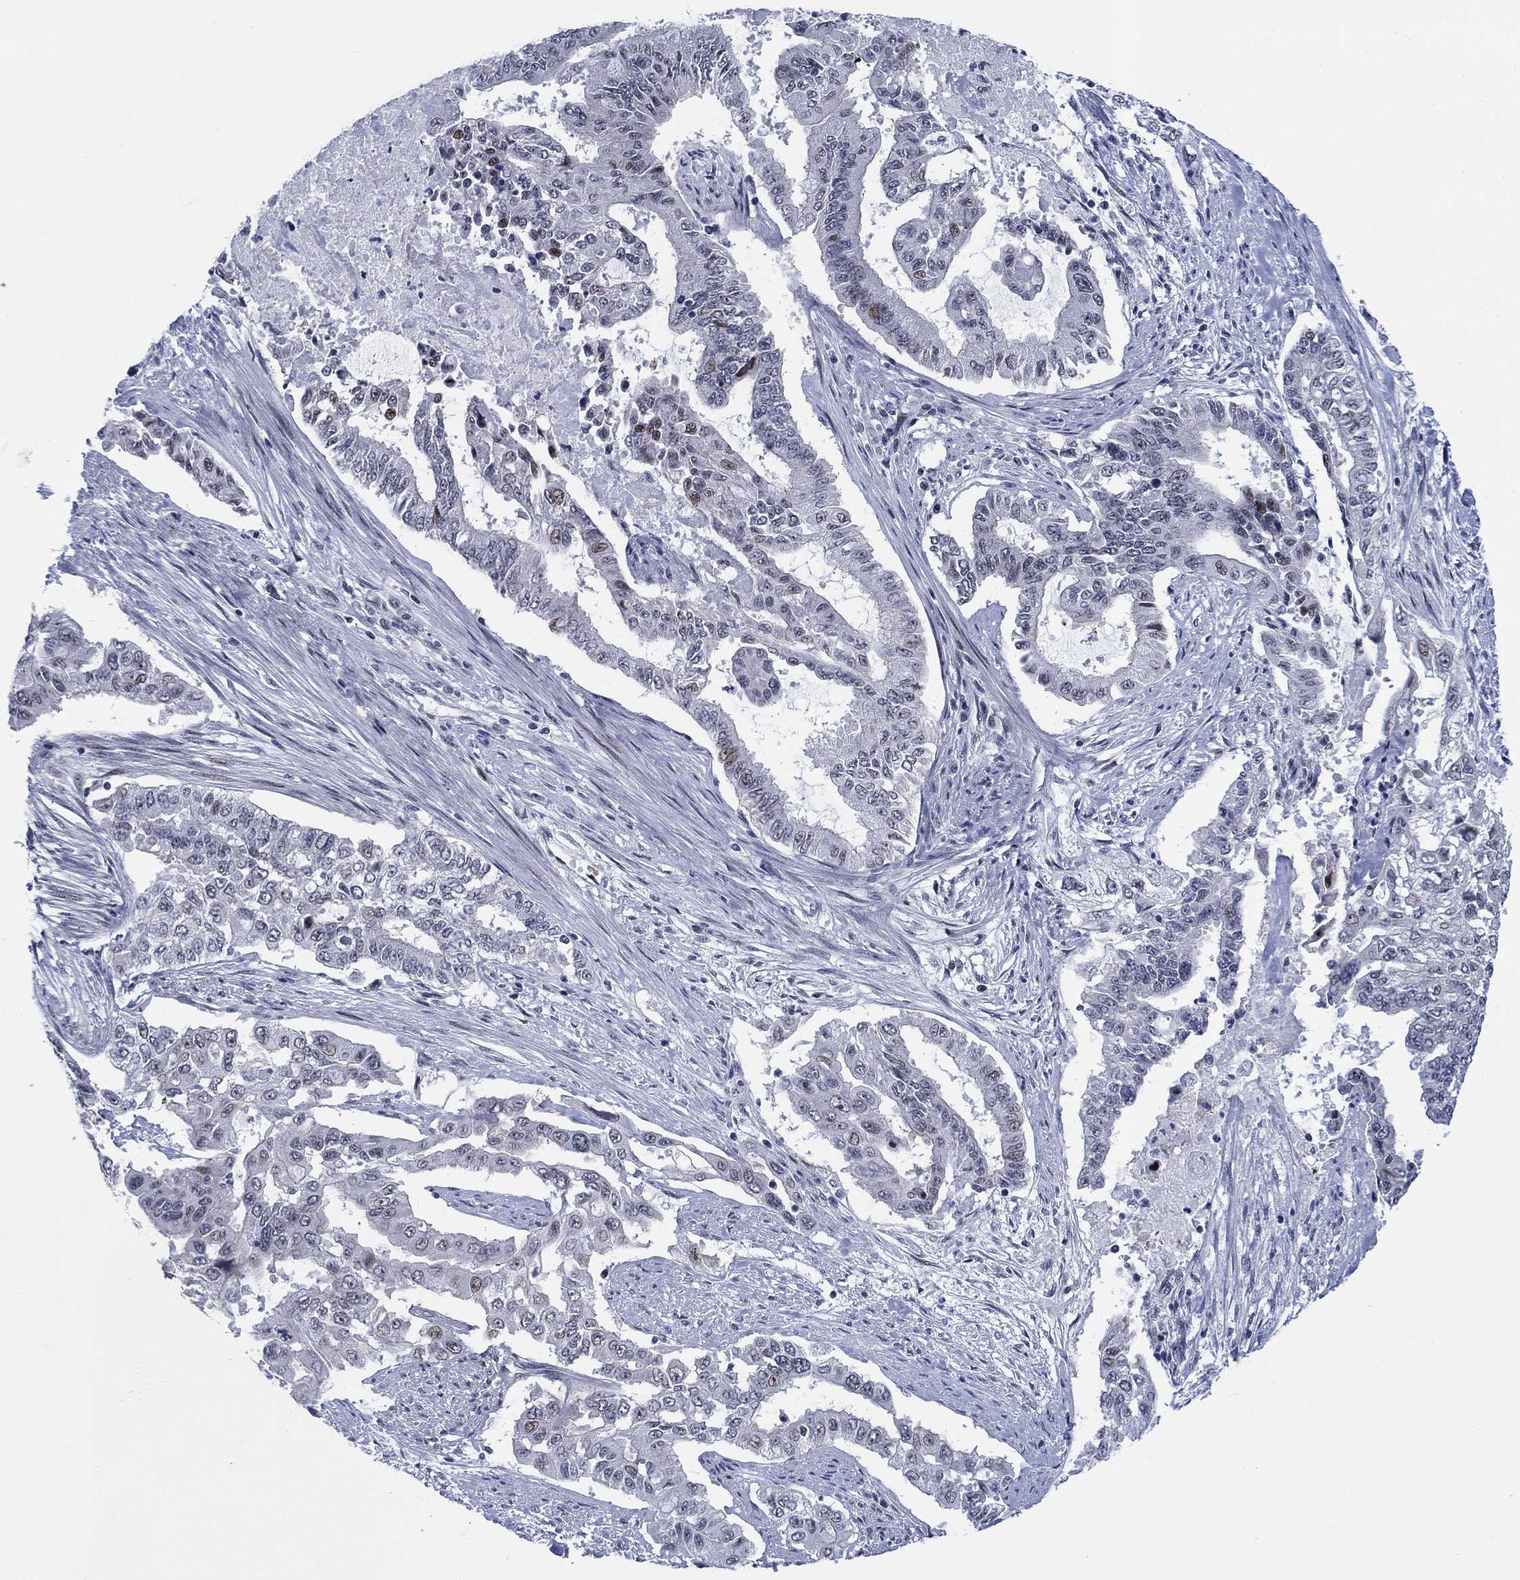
{"staining": {"intensity": "negative", "quantity": "none", "location": "none"}, "tissue": "endometrial cancer", "cell_type": "Tumor cells", "image_type": "cancer", "snomed": [{"axis": "morphology", "description": "Adenocarcinoma, NOS"}, {"axis": "topography", "description": "Uterus"}], "caption": "A high-resolution image shows immunohistochemistry (IHC) staining of endometrial adenocarcinoma, which demonstrates no significant staining in tumor cells. (Stains: DAB (3,3'-diaminobenzidine) immunohistochemistry (IHC) with hematoxylin counter stain, Microscopy: brightfield microscopy at high magnification).", "gene": "NEU3", "patient": {"sex": "female", "age": 59}}